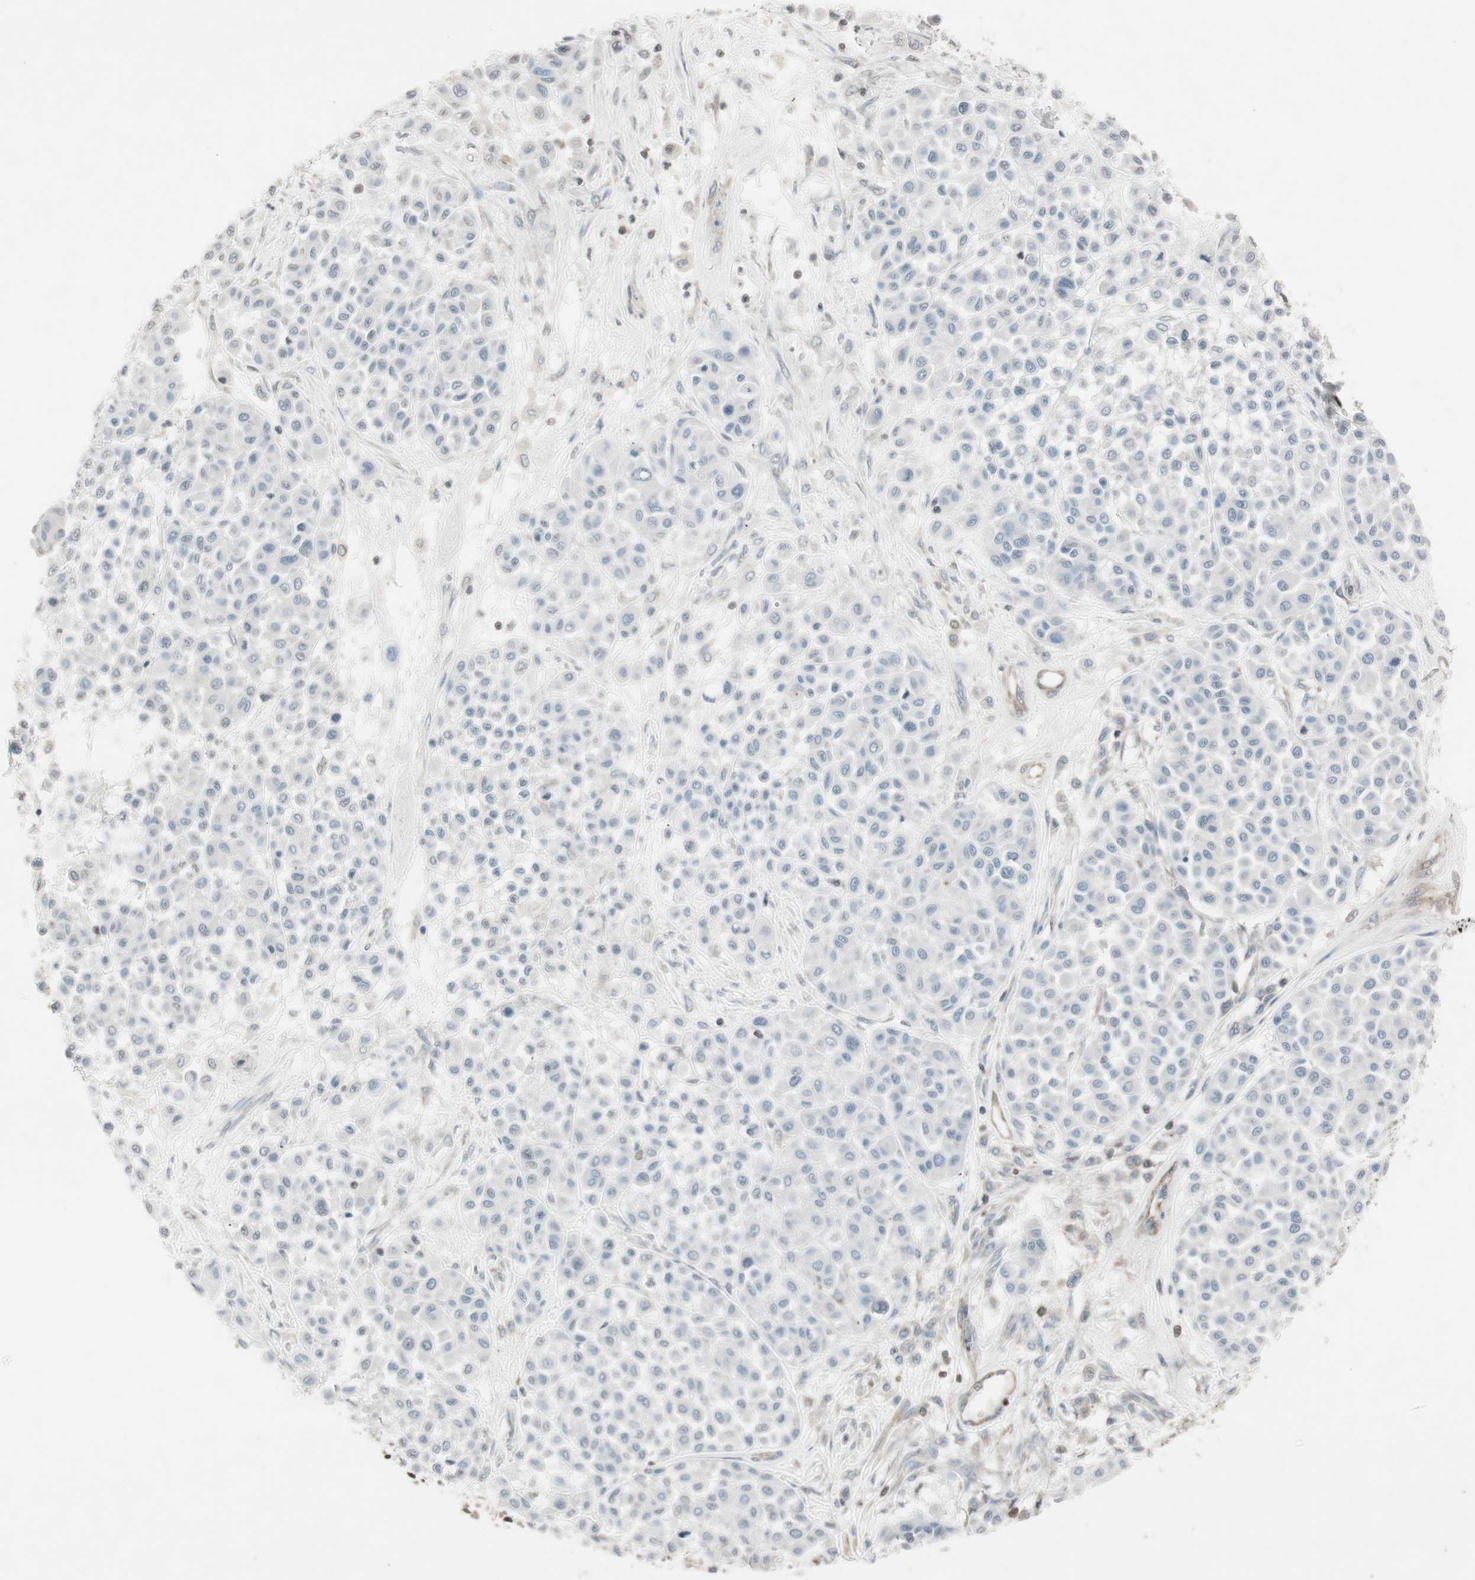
{"staining": {"intensity": "negative", "quantity": "none", "location": "none"}, "tissue": "melanoma", "cell_type": "Tumor cells", "image_type": "cancer", "snomed": [{"axis": "morphology", "description": "Malignant melanoma, Metastatic site"}, {"axis": "topography", "description": "Soft tissue"}], "caption": "Tumor cells show no significant expression in melanoma. (Stains: DAB immunohistochemistry with hematoxylin counter stain, Microscopy: brightfield microscopy at high magnification).", "gene": "ARHGEF1", "patient": {"sex": "male", "age": 41}}